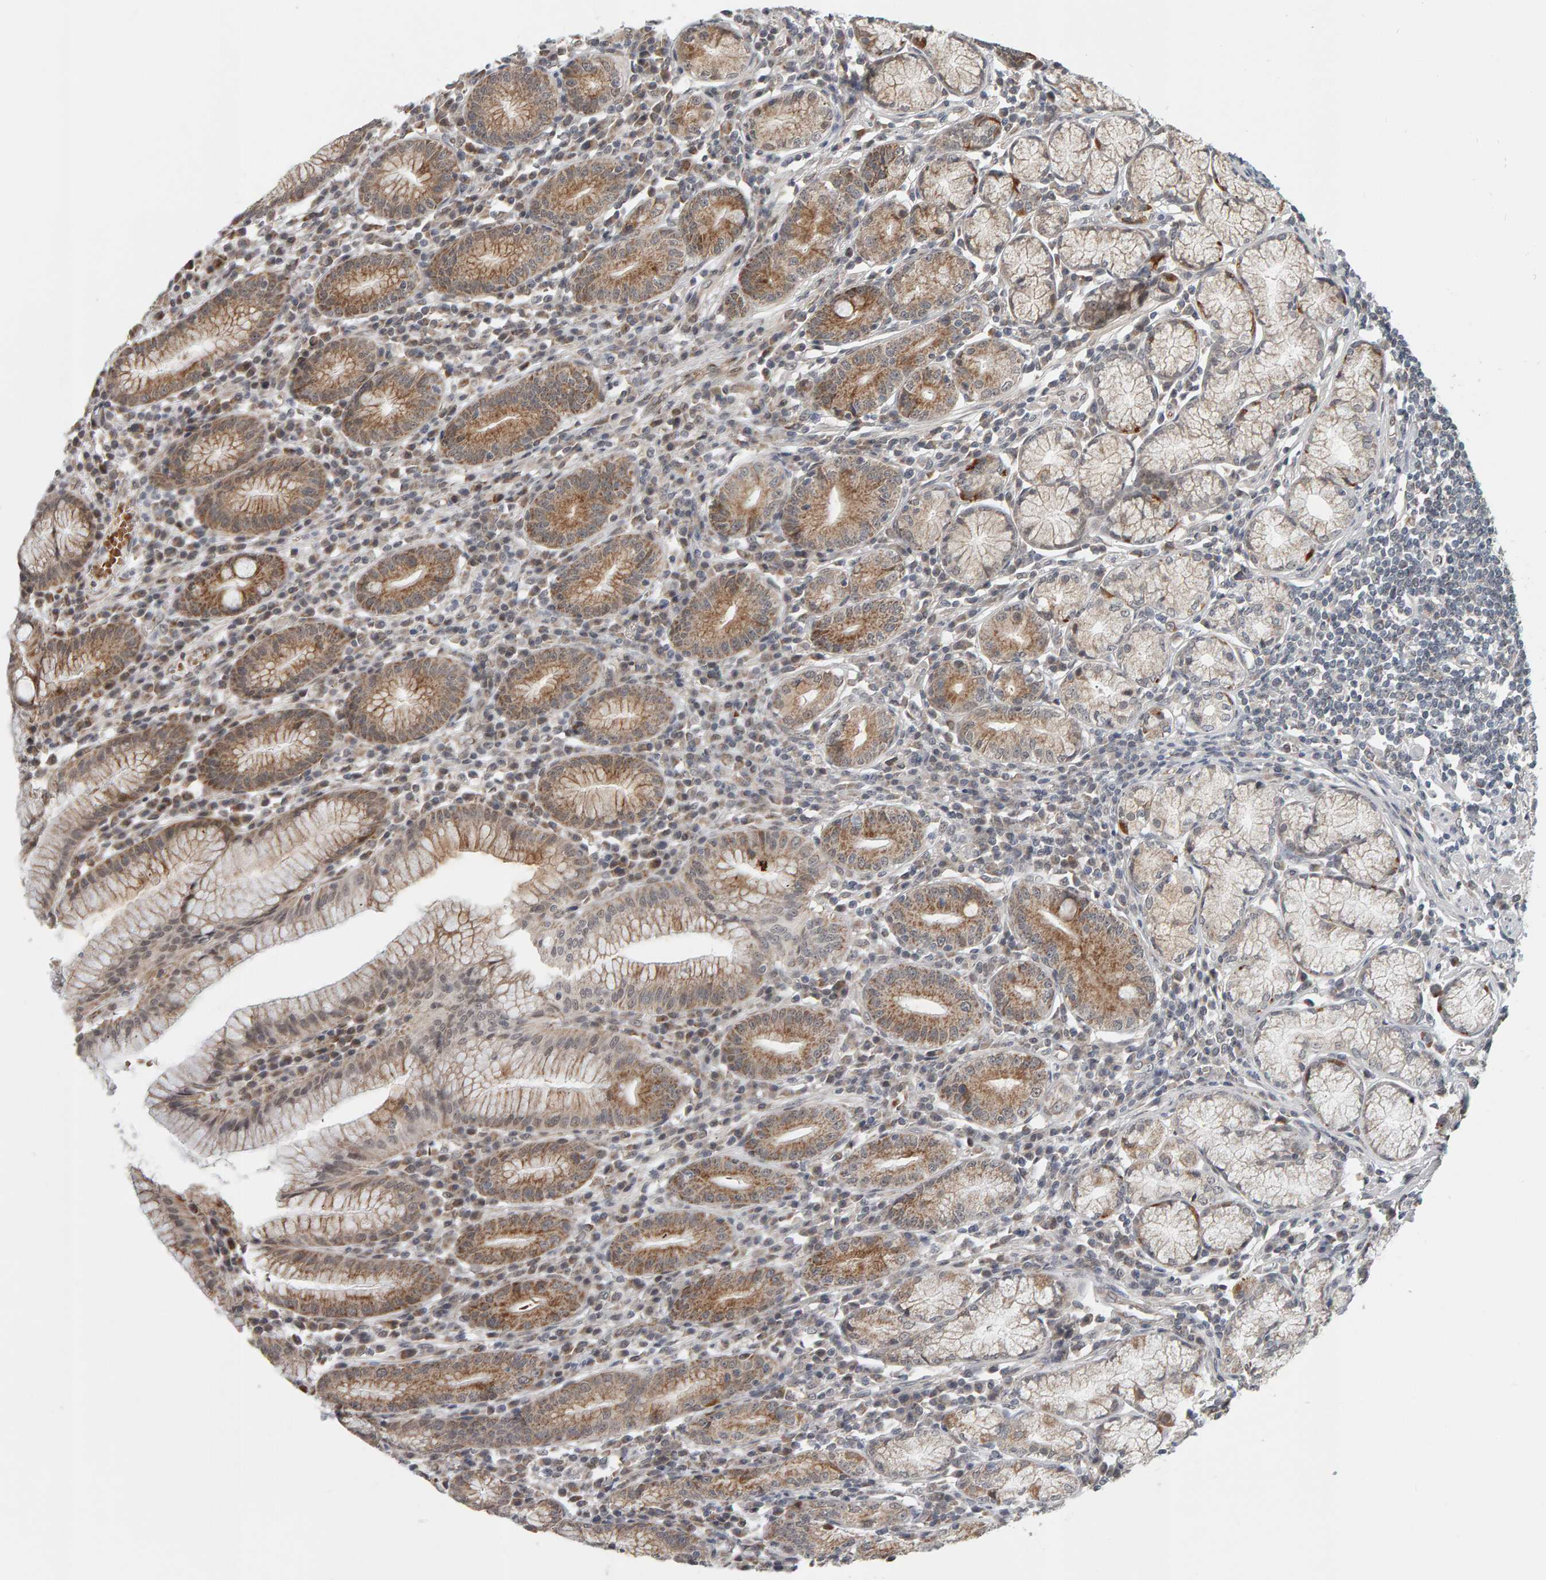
{"staining": {"intensity": "moderate", "quantity": ">75%", "location": "cytoplasmic/membranous"}, "tissue": "stomach", "cell_type": "Glandular cells", "image_type": "normal", "snomed": [{"axis": "morphology", "description": "Normal tissue, NOS"}, {"axis": "topography", "description": "Stomach"}], "caption": "Glandular cells show moderate cytoplasmic/membranous expression in about >75% of cells in normal stomach. The protein of interest is stained brown, and the nuclei are stained in blue (DAB (3,3'-diaminobenzidine) IHC with brightfield microscopy, high magnification).", "gene": "DAP3", "patient": {"sex": "male", "age": 55}}